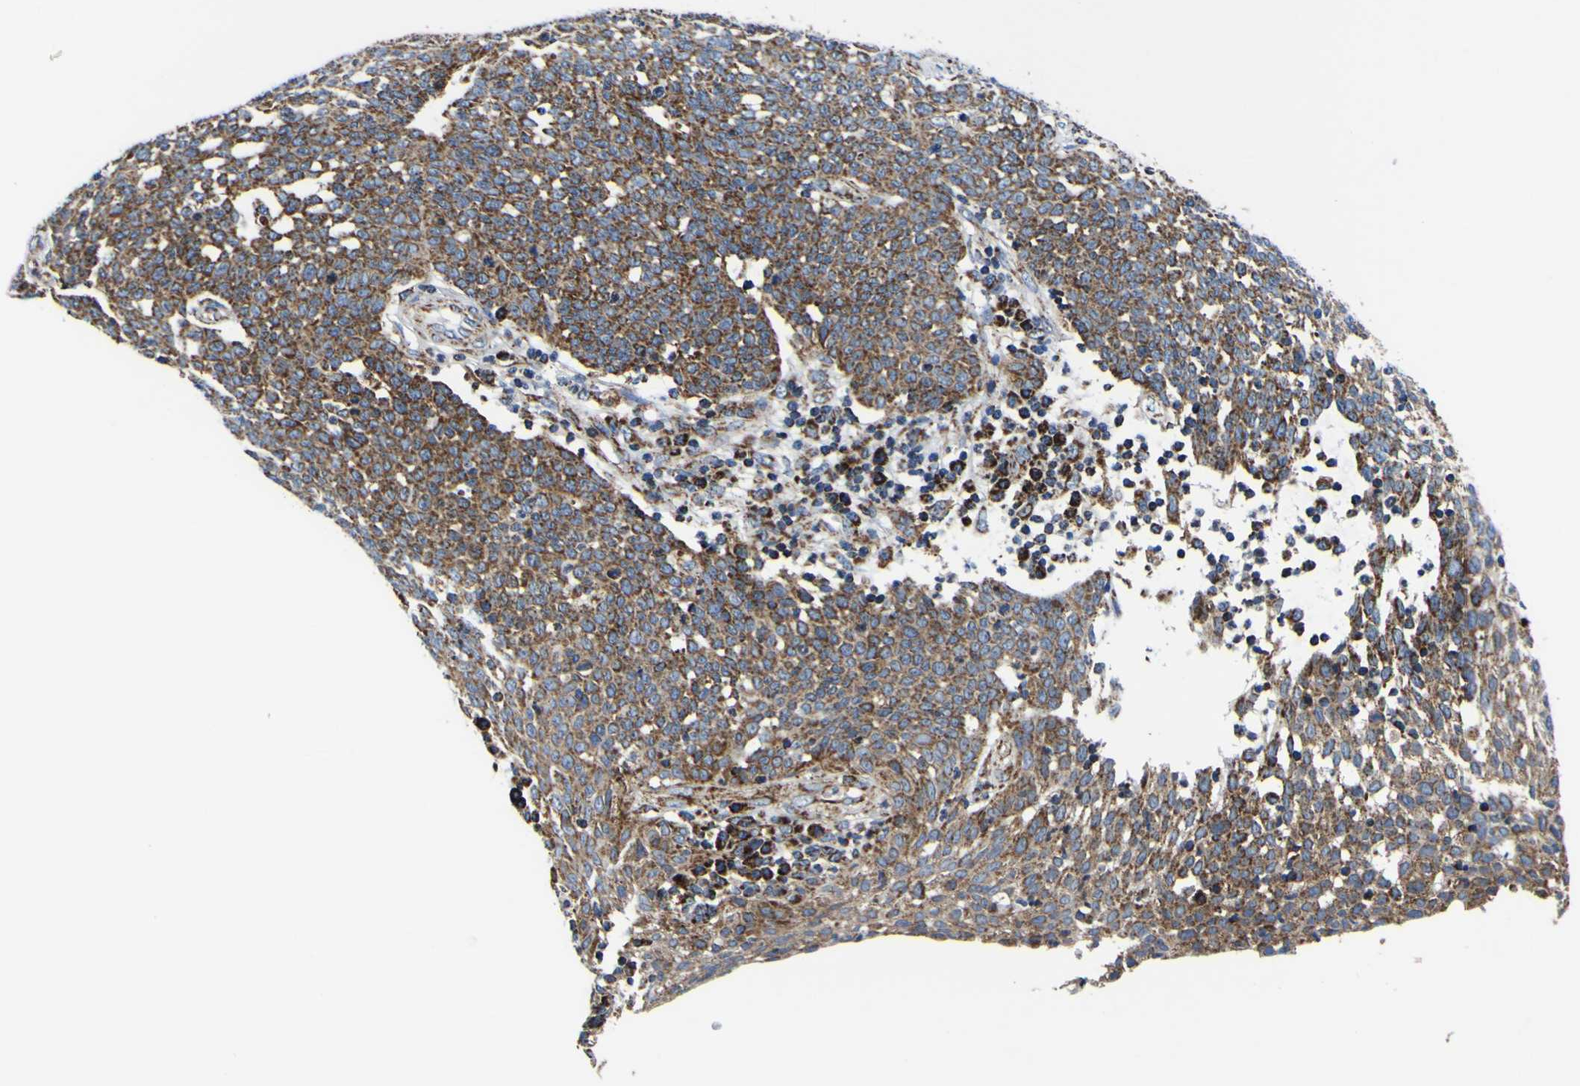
{"staining": {"intensity": "moderate", "quantity": ">75%", "location": "cytoplasmic/membranous"}, "tissue": "cervical cancer", "cell_type": "Tumor cells", "image_type": "cancer", "snomed": [{"axis": "morphology", "description": "Squamous cell carcinoma, NOS"}, {"axis": "topography", "description": "Cervix"}], "caption": "Tumor cells show medium levels of moderate cytoplasmic/membranous staining in about >75% of cells in cervical cancer (squamous cell carcinoma).", "gene": "PTRH2", "patient": {"sex": "female", "age": 34}}